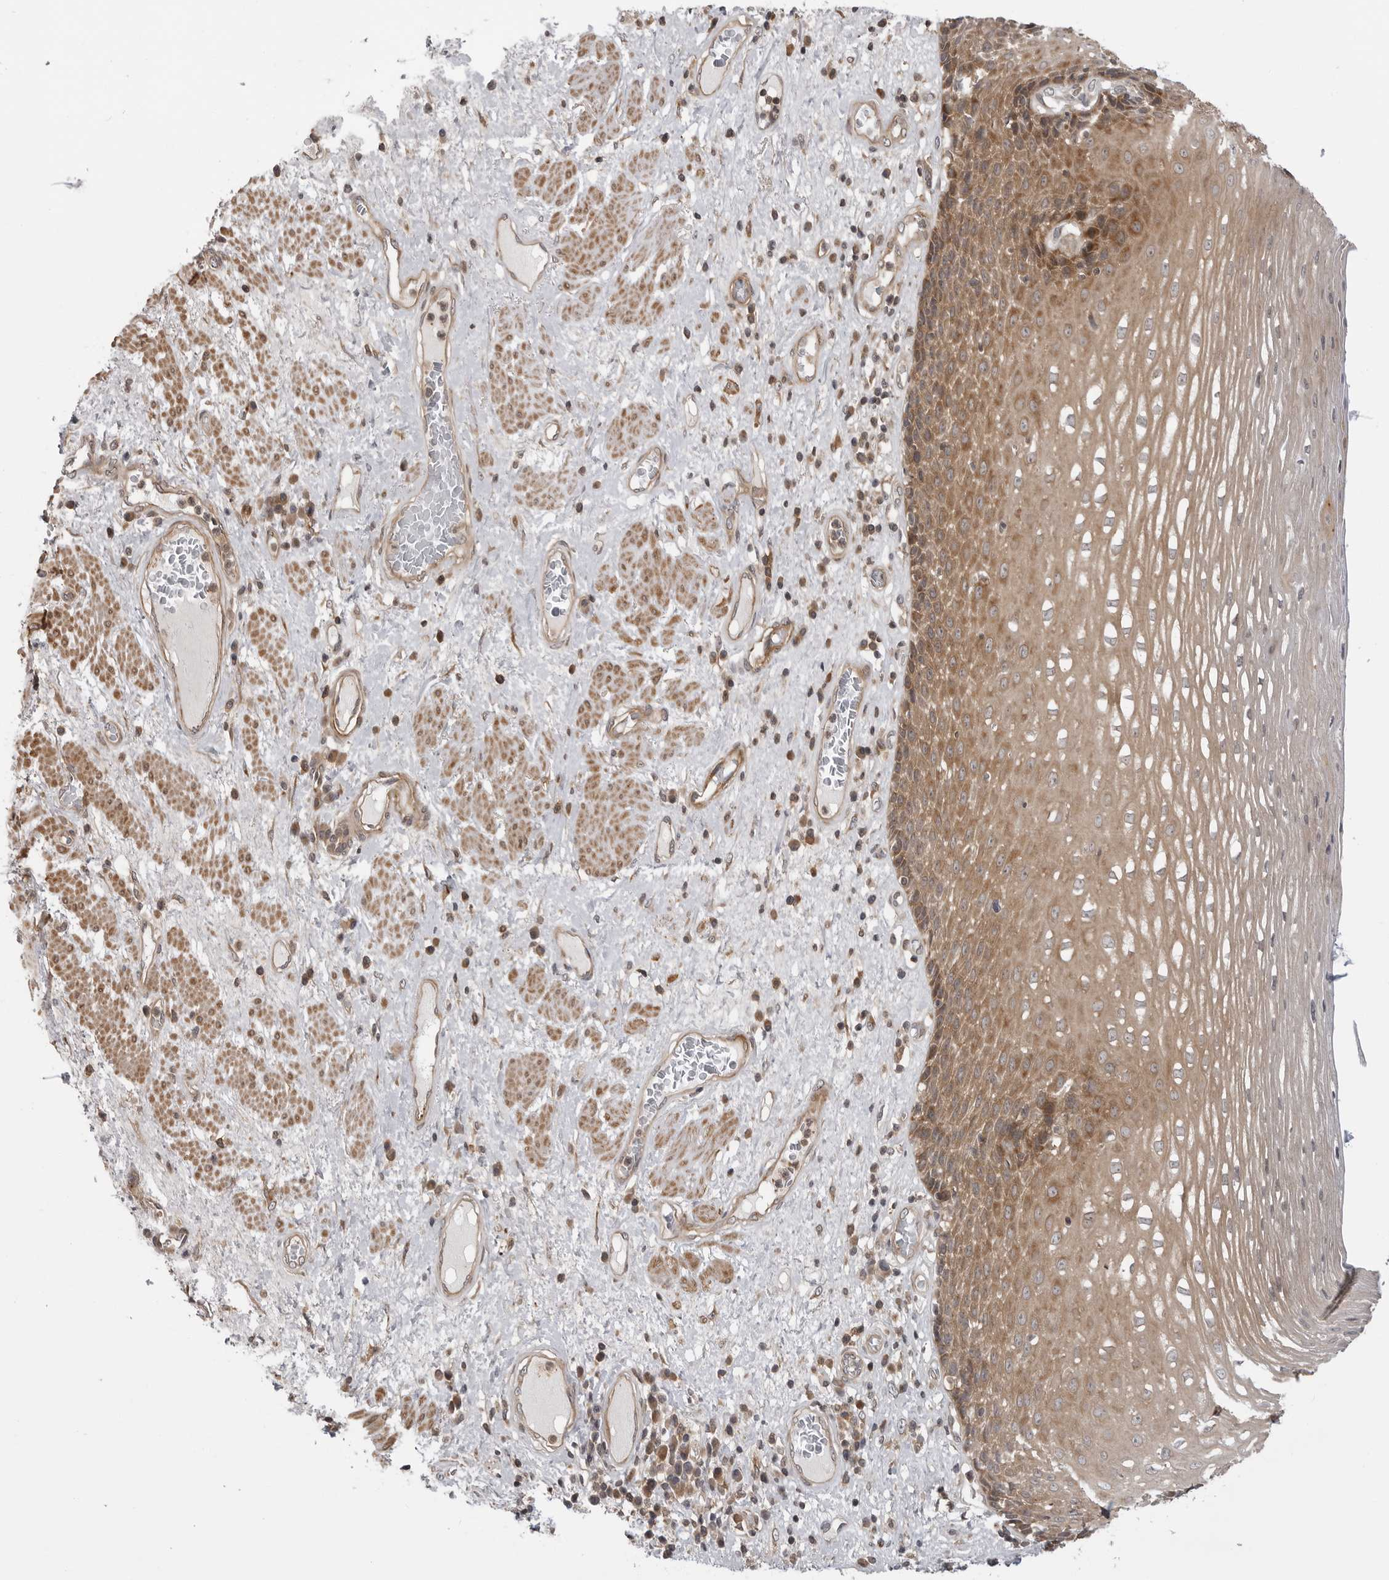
{"staining": {"intensity": "moderate", "quantity": ">75%", "location": "cytoplasmic/membranous"}, "tissue": "esophagus", "cell_type": "Squamous epithelial cells", "image_type": "normal", "snomed": [{"axis": "morphology", "description": "Normal tissue, NOS"}, {"axis": "morphology", "description": "Adenocarcinoma, NOS"}, {"axis": "topography", "description": "Esophagus"}], "caption": "Squamous epithelial cells exhibit medium levels of moderate cytoplasmic/membranous positivity in approximately >75% of cells in unremarkable esophagus.", "gene": "LRRC45", "patient": {"sex": "male", "age": 62}}